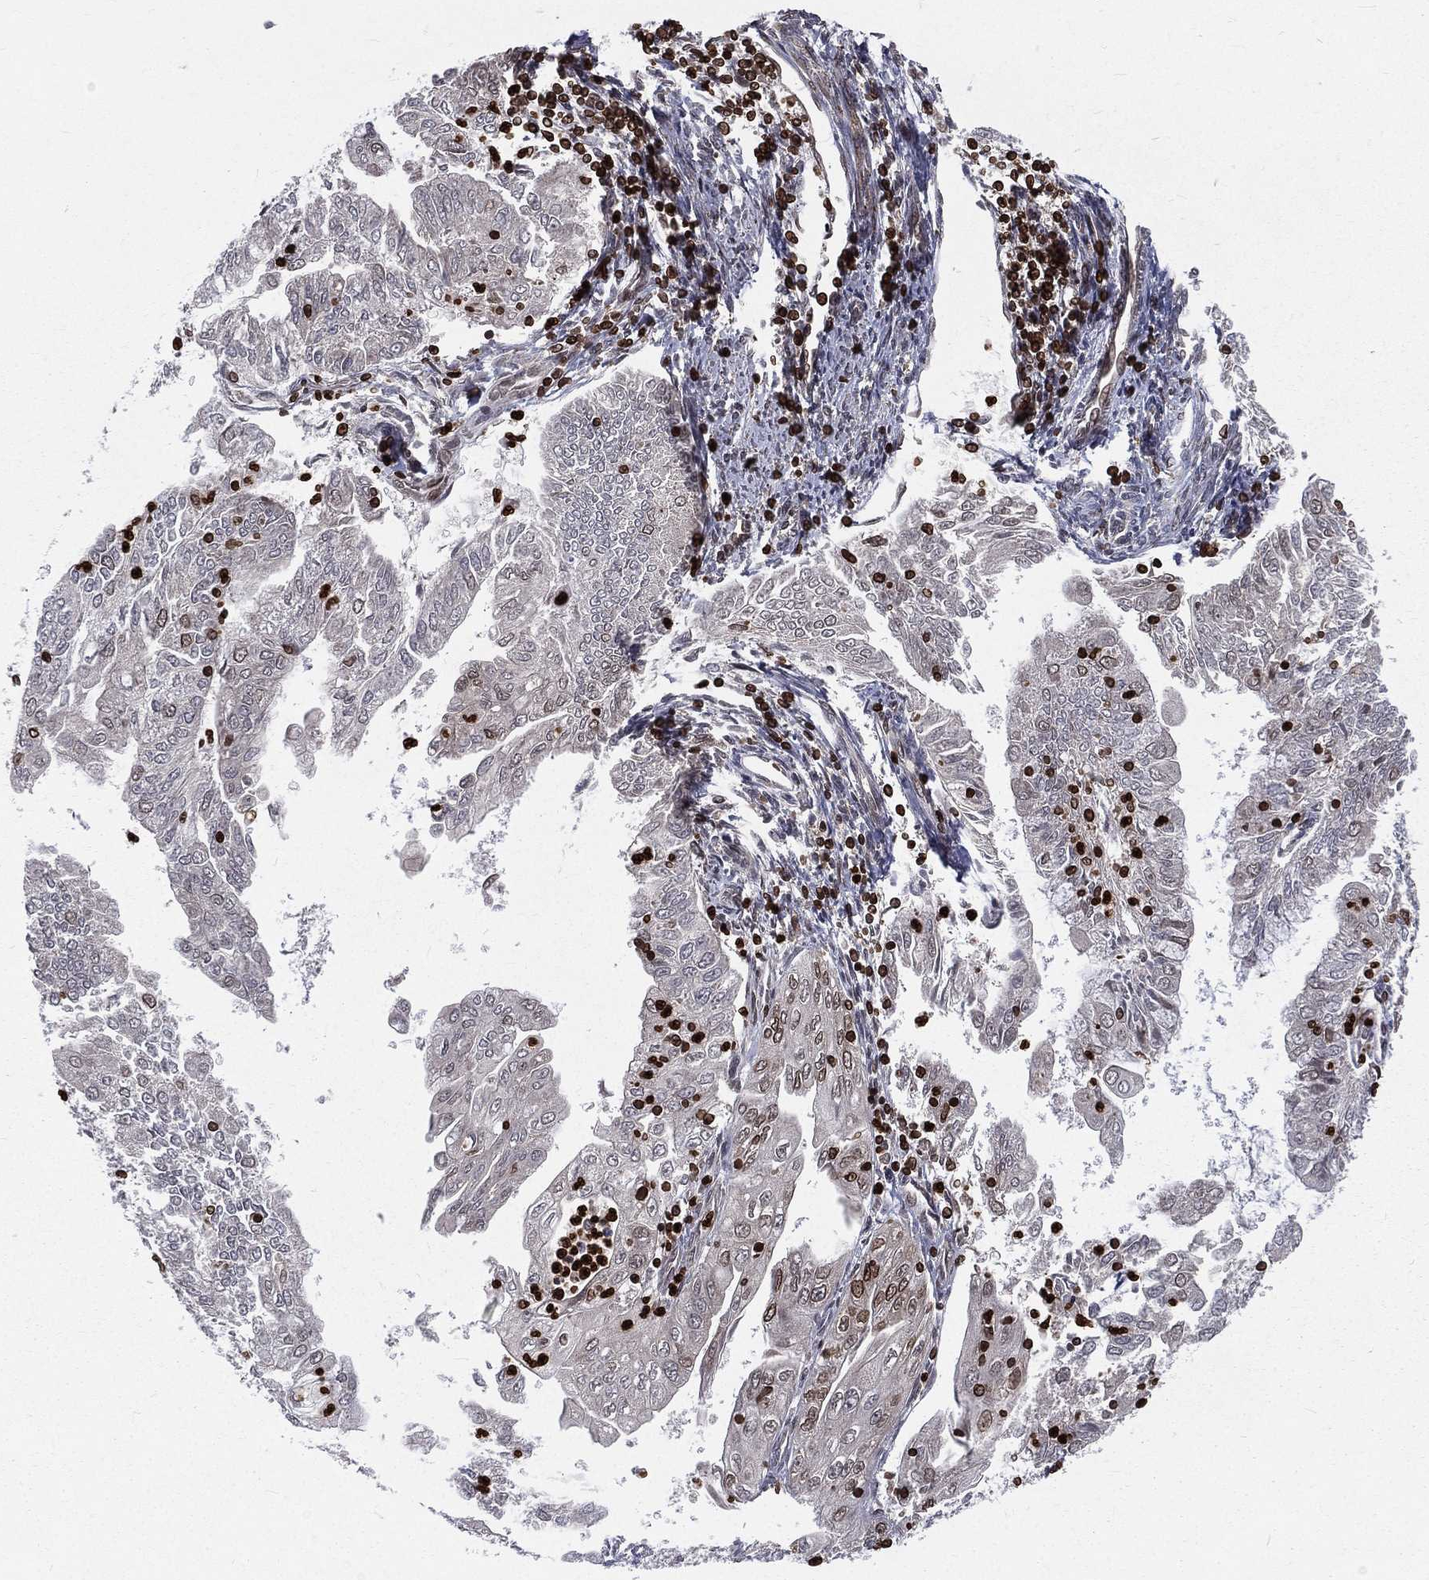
{"staining": {"intensity": "negative", "quantity": "none", "location": "none"}, "tissue": "endometrial cancer", "cell_type": "Tumor cells", "image_type": "cancer", "snomed": [{"axis": "morphology", "description": "Adenocarcinoma, NOS"}, {"axis": "topography", "description": "Endometrium"}], "caption": "Photomicrograph shows no significant protein staining in tumor cells of endometrial adenocarcinoma.", "gene": "LBR", "patient": {"sex": "female", "age": 56}}